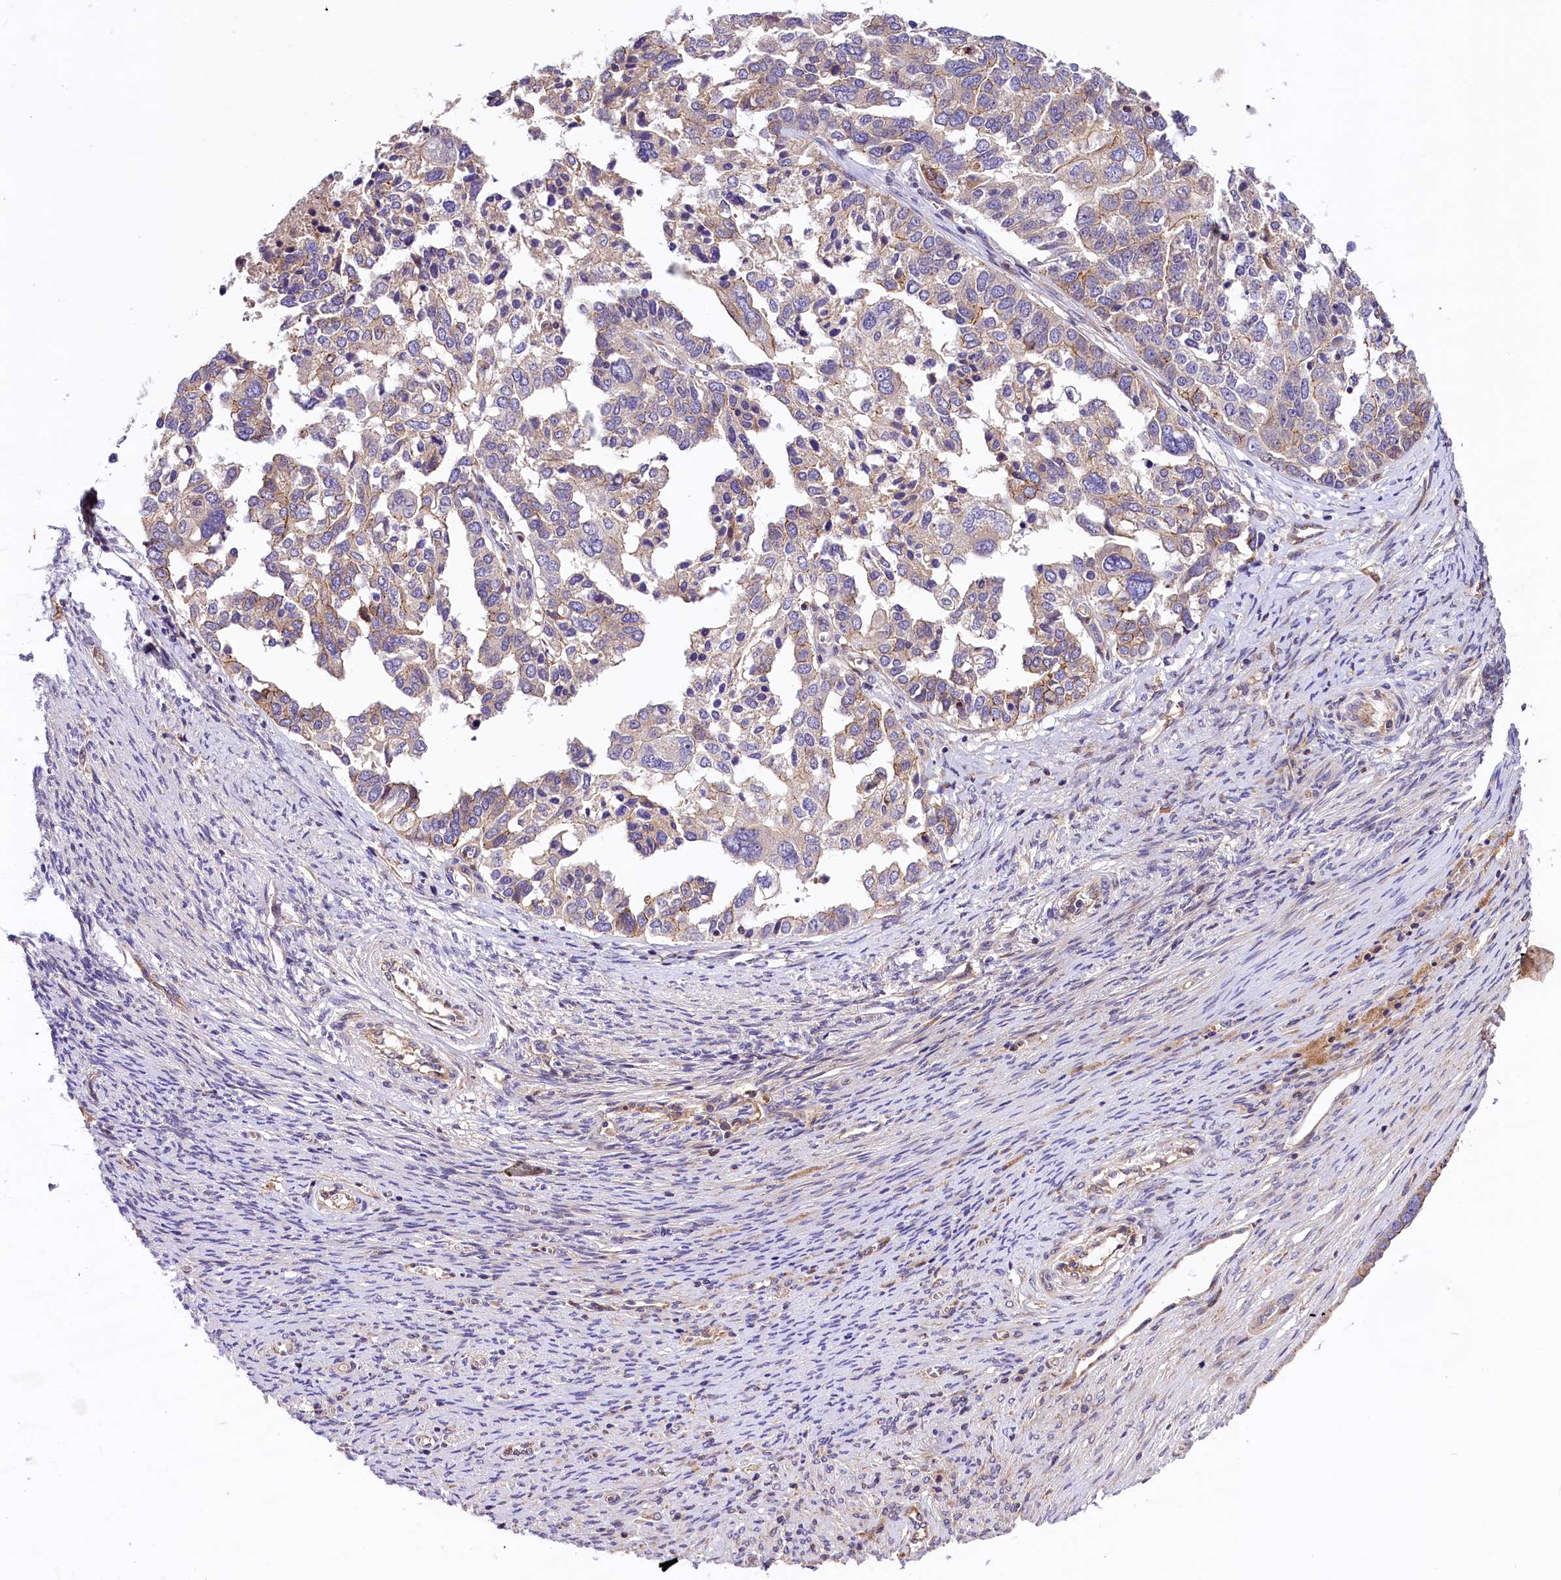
{"staining": {"intensity": "weak", "quantity": "<25%", "location": "cytoplasmic/membranous"}, "tissue": "ovarian cancer", "cell_type": "Tumor cells", "image_type": "cancer", "snomed": [{"axis": "morphology", "description": "Cystadenocarcinoma, serous, NOS"}, {"axis": "topography", "description": "Ovary"}], "caption": "Immunohistochemistry of ovarian cancer (serous cystadenocarcinoma) displays no staining in tumor cells. The staining was performed using DAB to visualize the protein expression in brown, while the nuclei were stained in blue with hematoxylin (Magnification: 20x).", "gene": "ARMC6", "patient": {"sex": "female", "age": 44}}